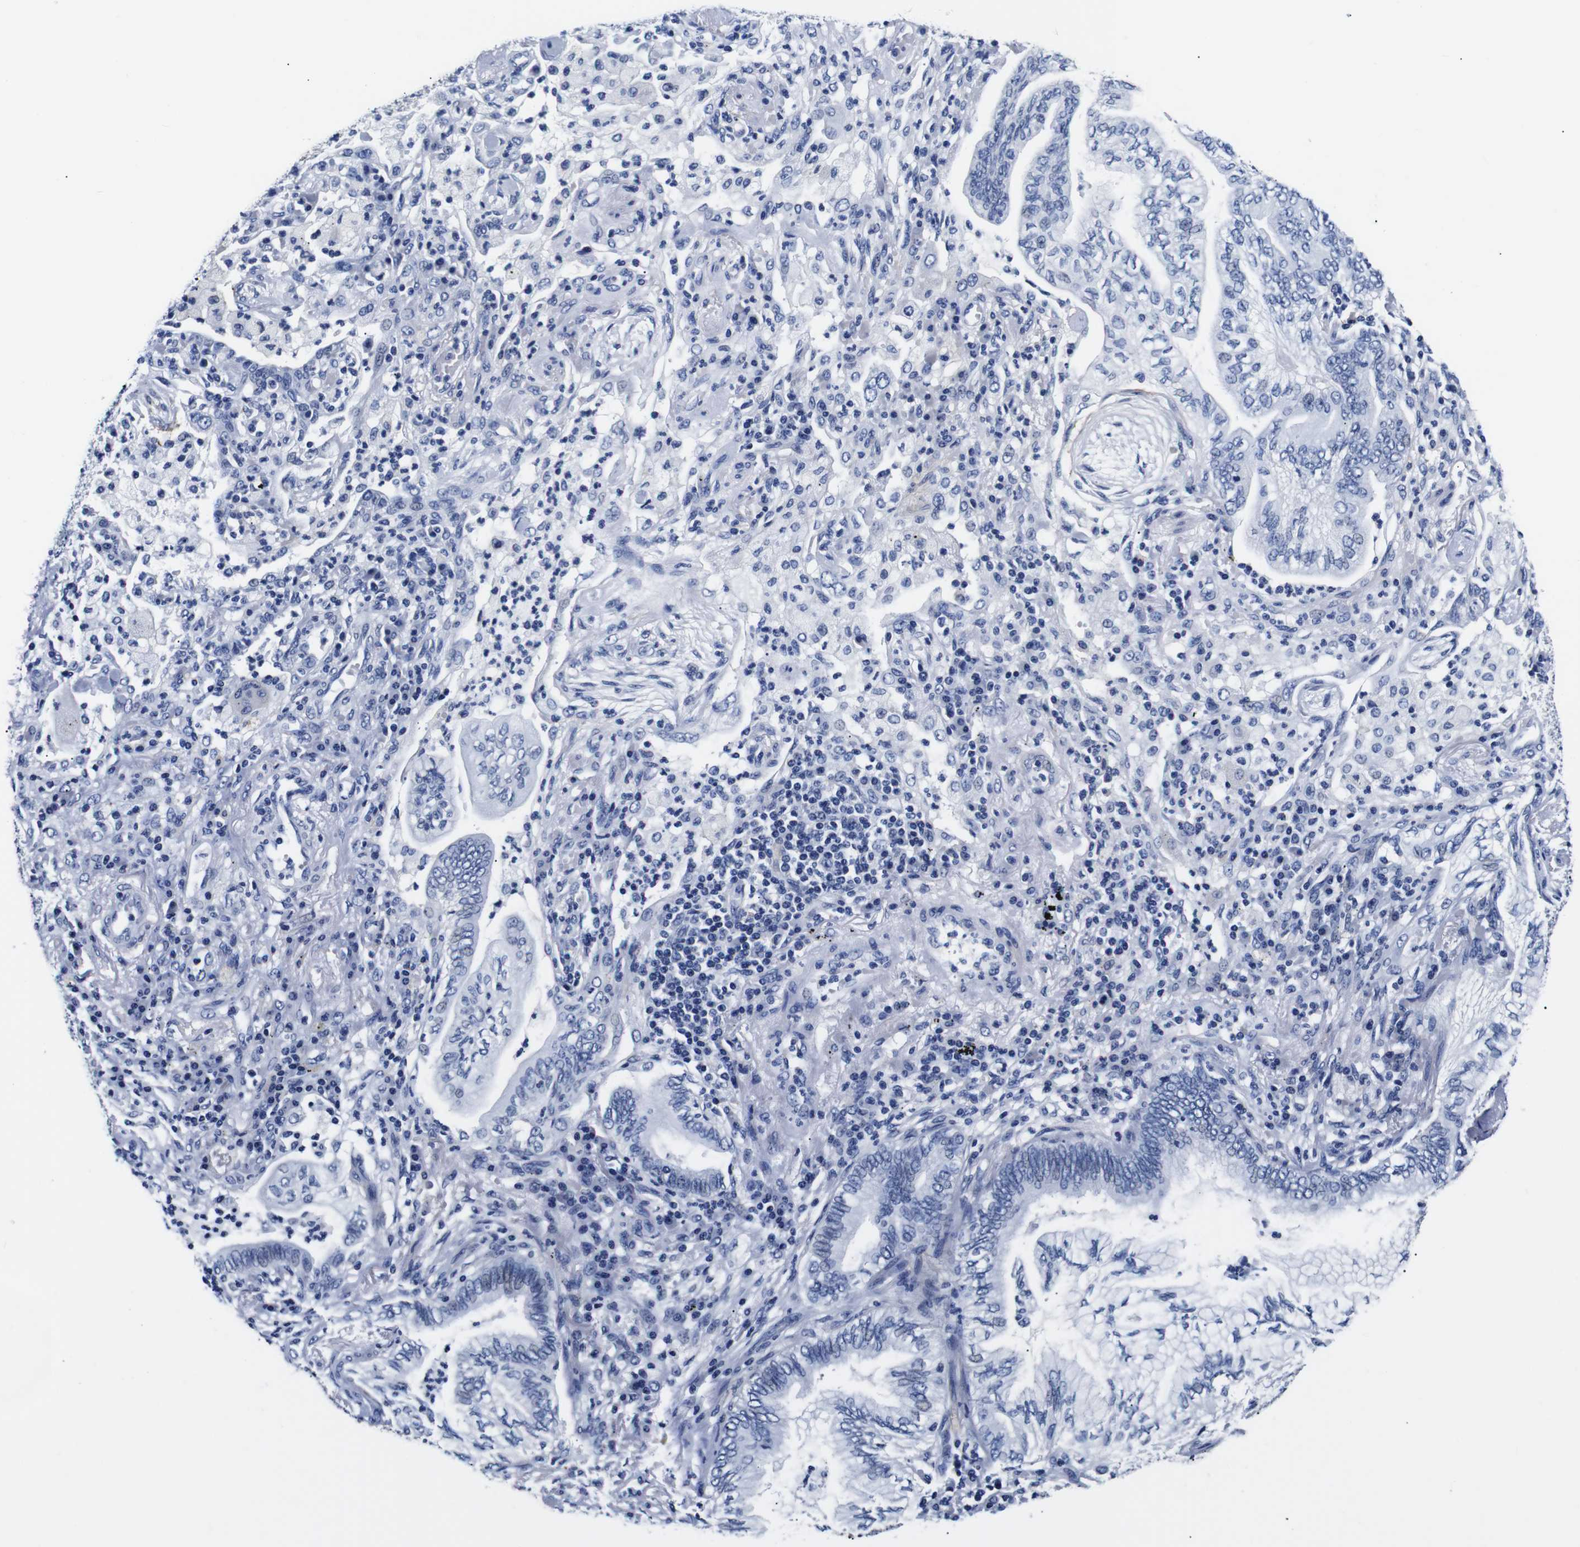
{"staining": {"intensity": "negative", "quantity": "none", "location": "none"}, "tissue": "lung cancer", "cell_type": "Tumor cells", "image_type": "cancer", "snomed": [{"axis": "morphology", "description": "Normal tissue, NOS"}, {"axis": "morphology", "description": "Adenocarcinoma, NOS"}, {"axis": "topography", "description": "Bronchus"}, {"axis": "topography", "description": "Lung"}], "caption": "DAB (3,3'-diaminobenzidine) immunohistochemical staining of lung adenocarcinoma shows no significant expression in tumor cells.", "gene": "GAP43", "patient": {"sex": "female", "age": 70}}